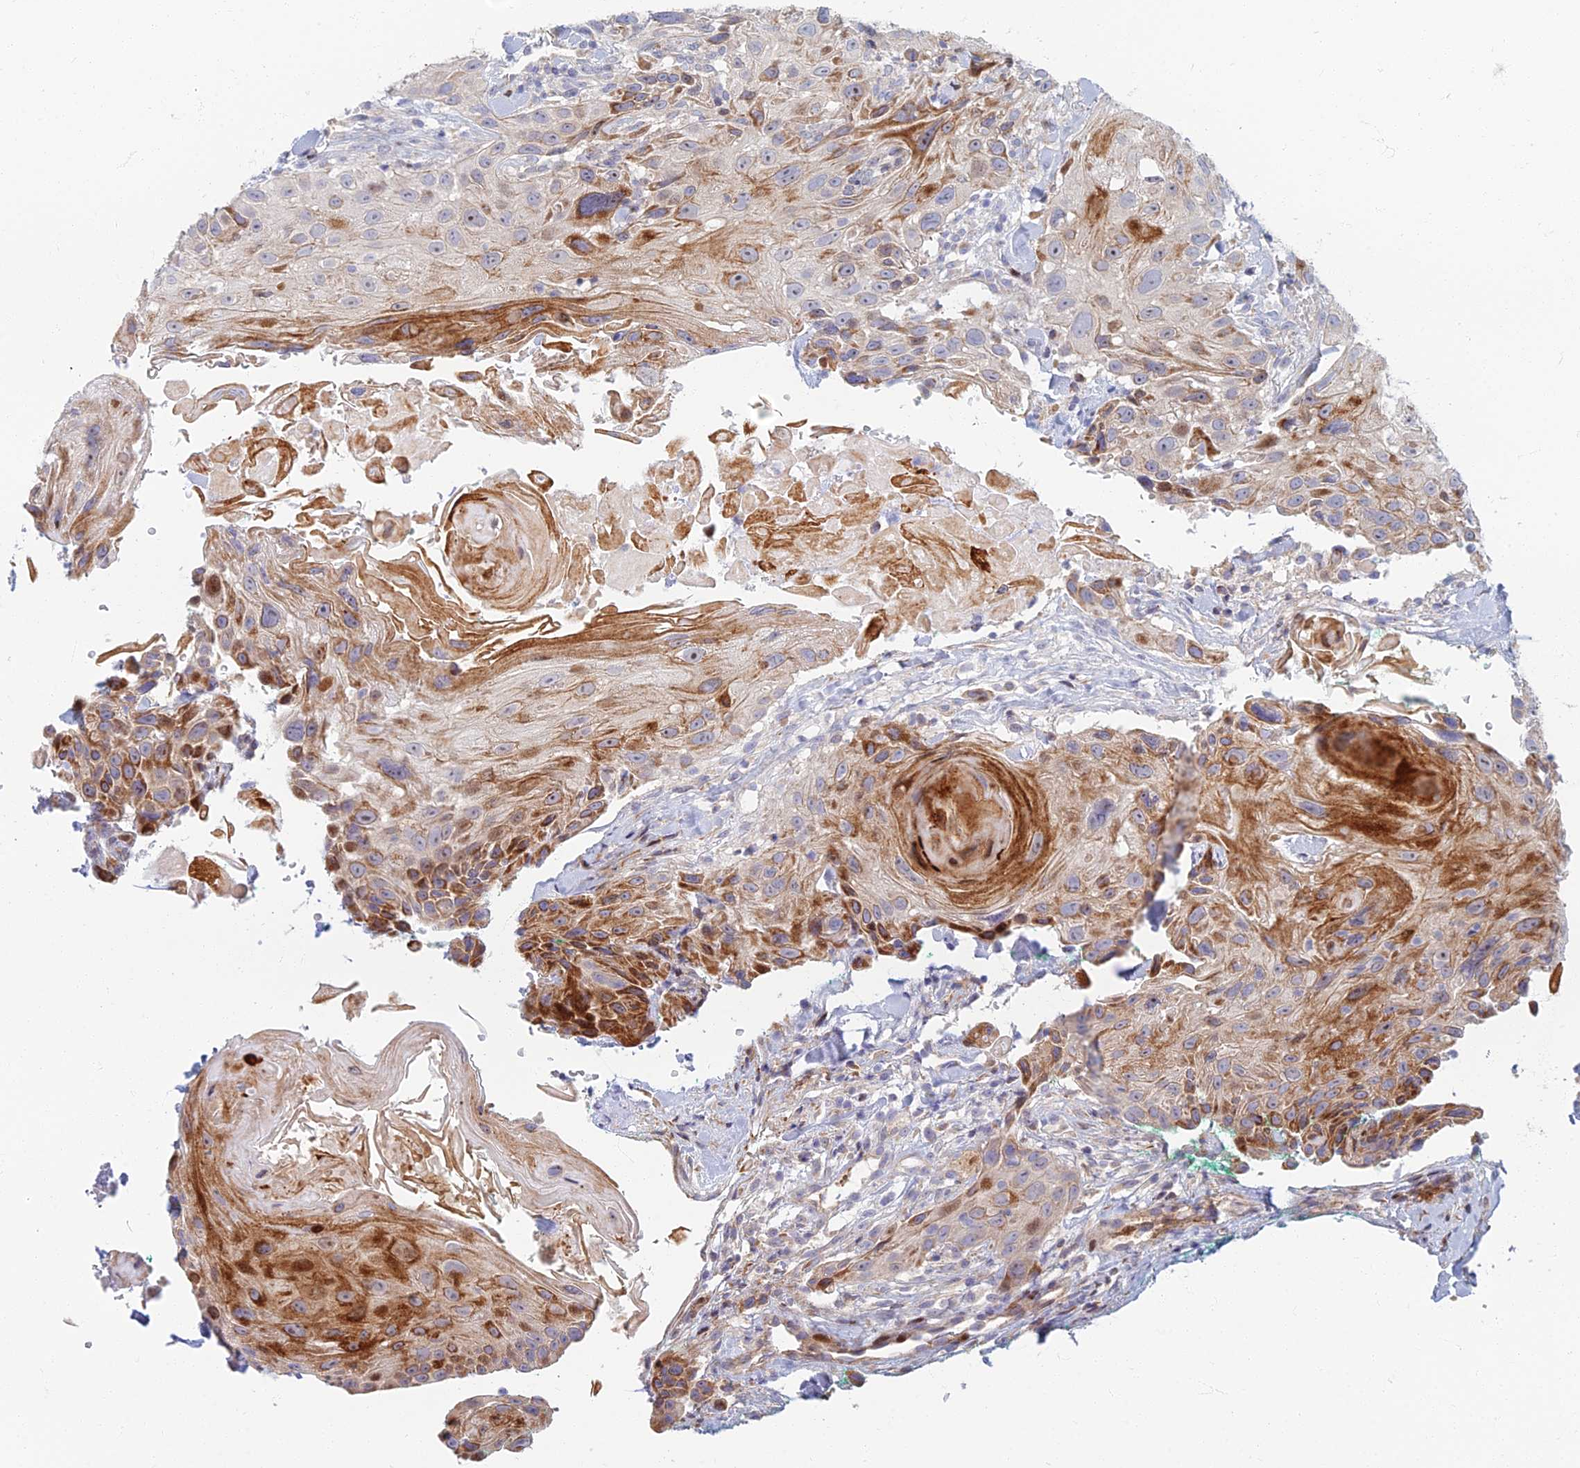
{"staining": {"intensity": "strong", "quantity": "<25%", "location": "cytoplasmic/membranous"}, "tissue": "head and neck cancer", "cell_type": "Tumor cells", "image_type": "cancer", "snomed": [{"axis": "morphology", "description": "Squamous cell carcinoma, NOS"}, {"axis": "topography", "description": "Head-Neck"}], "caption": "Tumor cells demonstrate medium levels of strong cytoplasmic/membranous positivity in approximately <25% of cells in human squamous cell carcinoma (head and neck).", "gene": "C15orf40", "patient": {"sex": "male", "age": 81}}